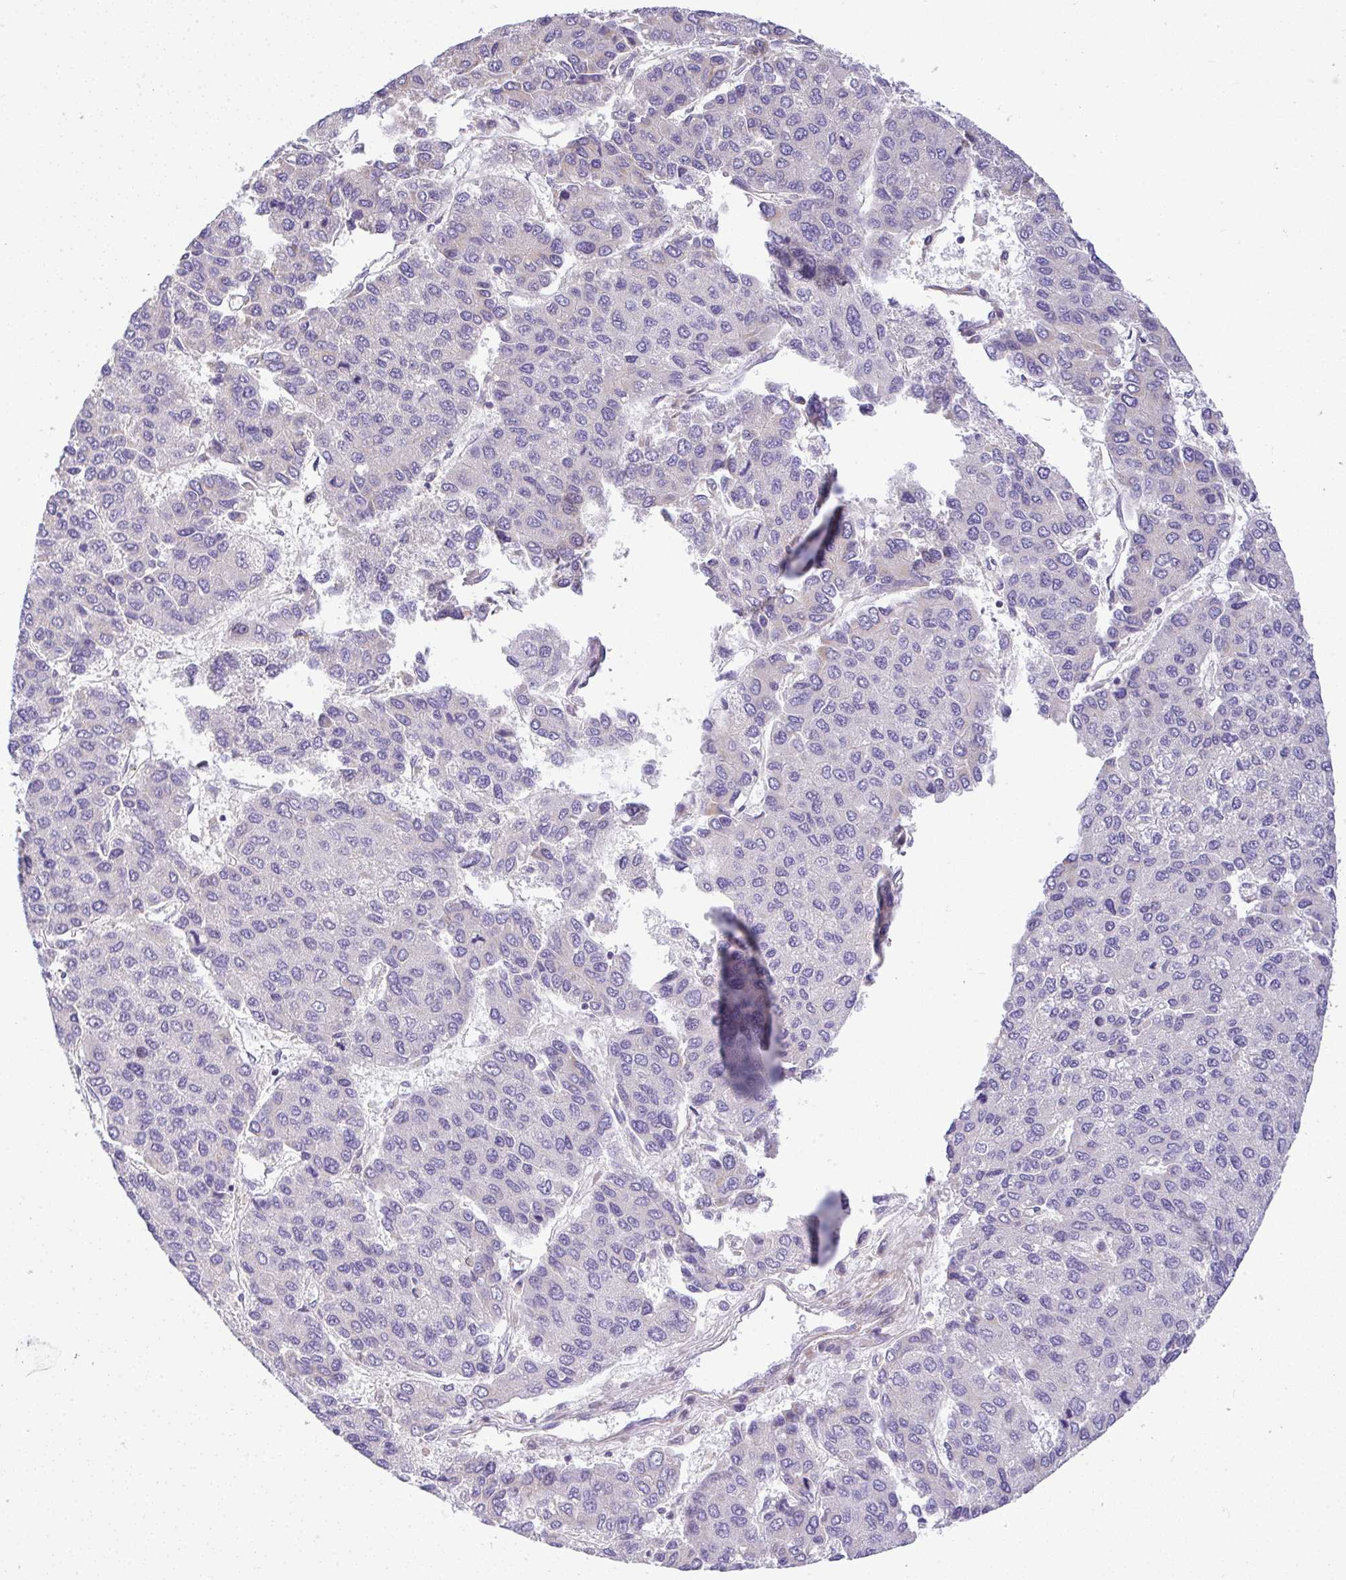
{"staining": {"intensity": "negative", "quantity": "none", "location": "none"}, "tissue": "liver cancer", "cell_type": "Tumor cells", "image_type": "cancer", "snomed": [{"axis": "morphology", "description": "Carcinoma, Hepatocellular, NOS"}, {"axis": "topography", "description": "Liver"}], "caption": "A photomicrograph of human liver cancer (hepatocellular carcinoma) is negative for staining in tumor cells.", "gene": "GRID2", "patient": {"sex": "female", "age": 66}}